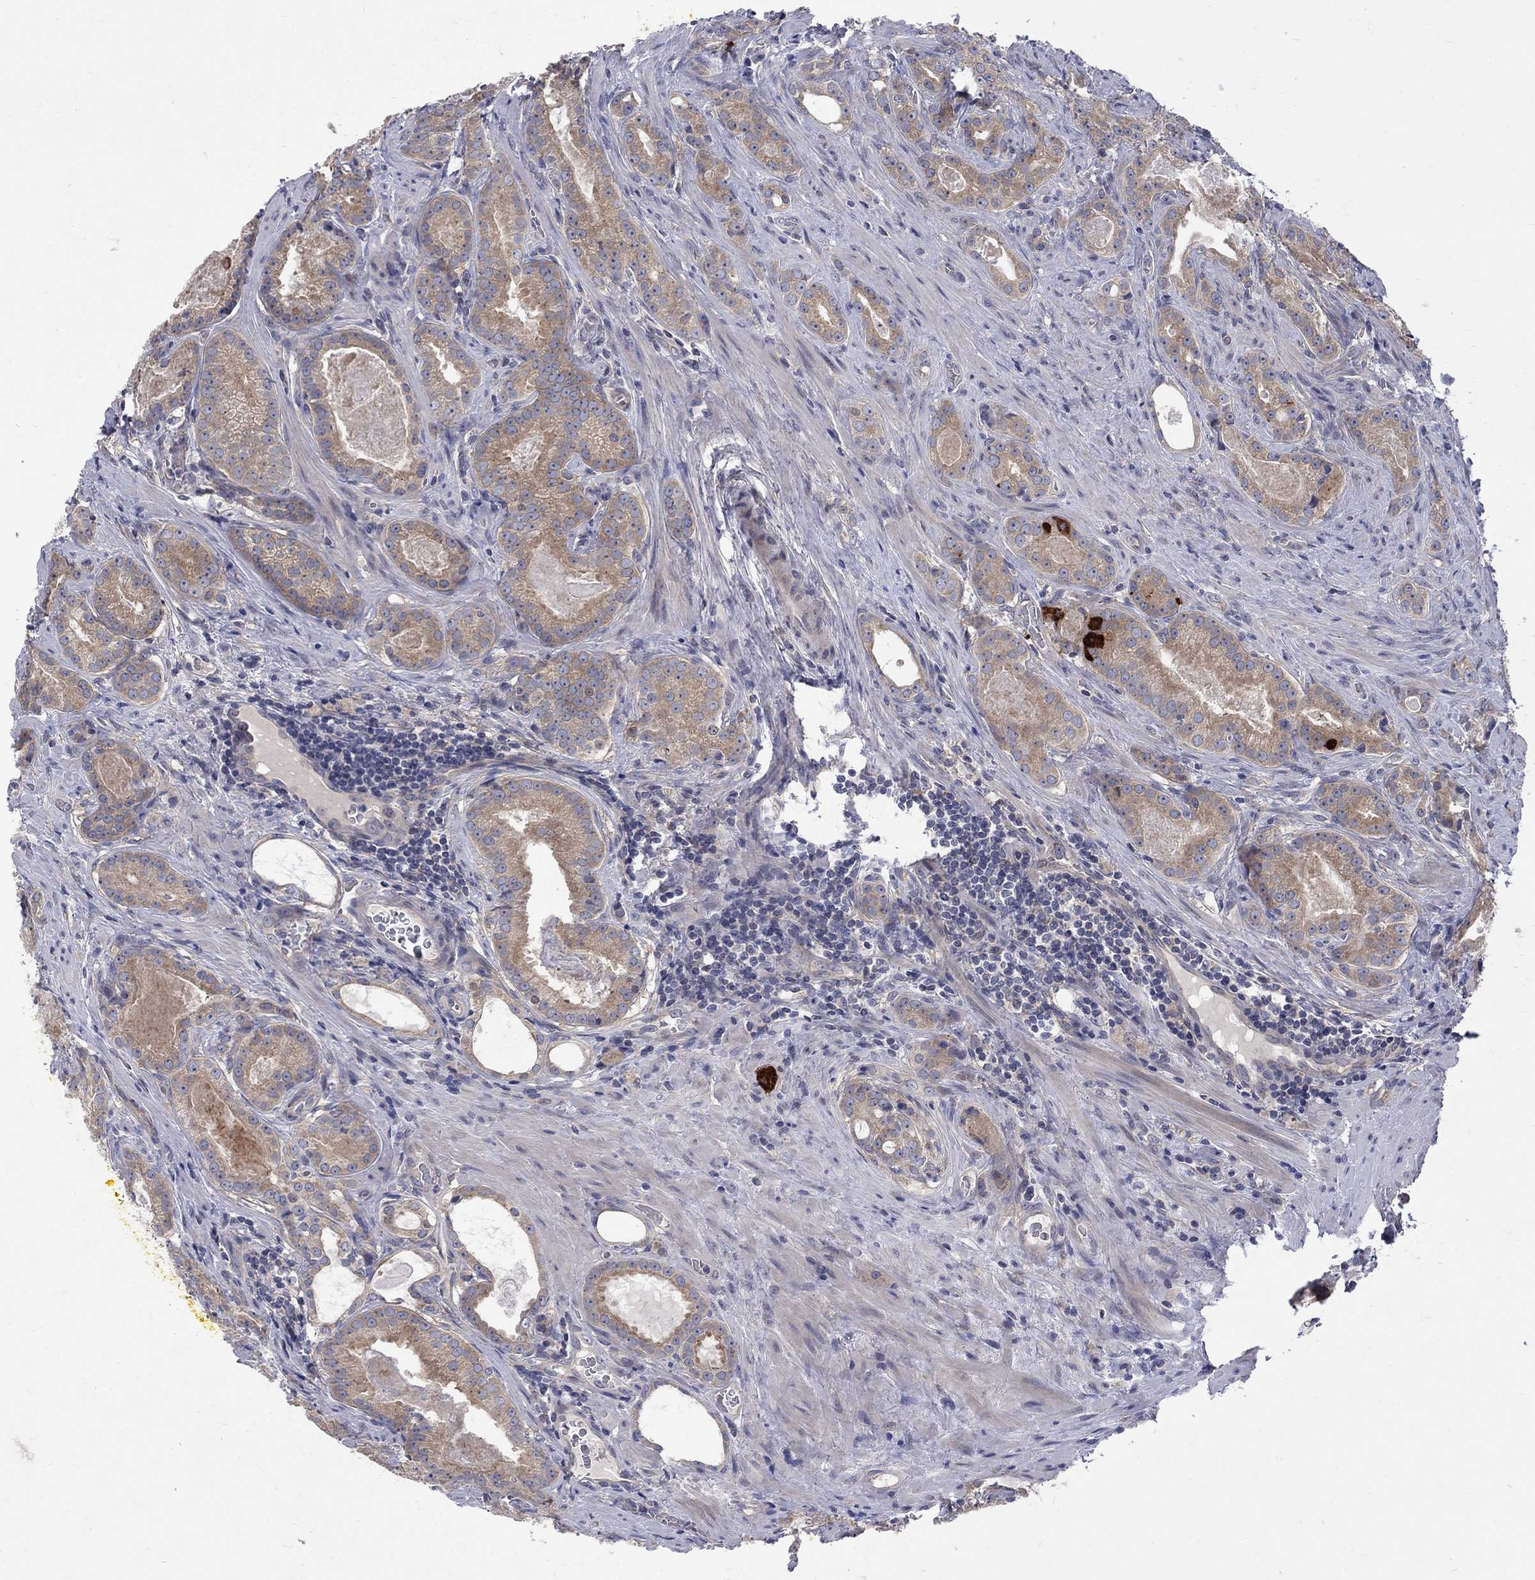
{"staining": {"intensity": "moderate", "quantity": "<25%", "location": "cytoplasmic/membranous"}, "tissue": "prostate cancer", "cell_type": "Tumor cells", "image_type": "cancer", "snomed": [{"axis": "morphology", "description": "Adenocarcinoma, NOS"}, {"axis": "topography", "description": "Prostate"}], "caption": "Immunohistochemical staining of human prostate adenocarcinoma shows moderate cytoplasmic/membranous protein positivity in approximately <25% of tumor cells.", "gene": "SH2B1", "patient": {"sex": "male", "age": 61}}